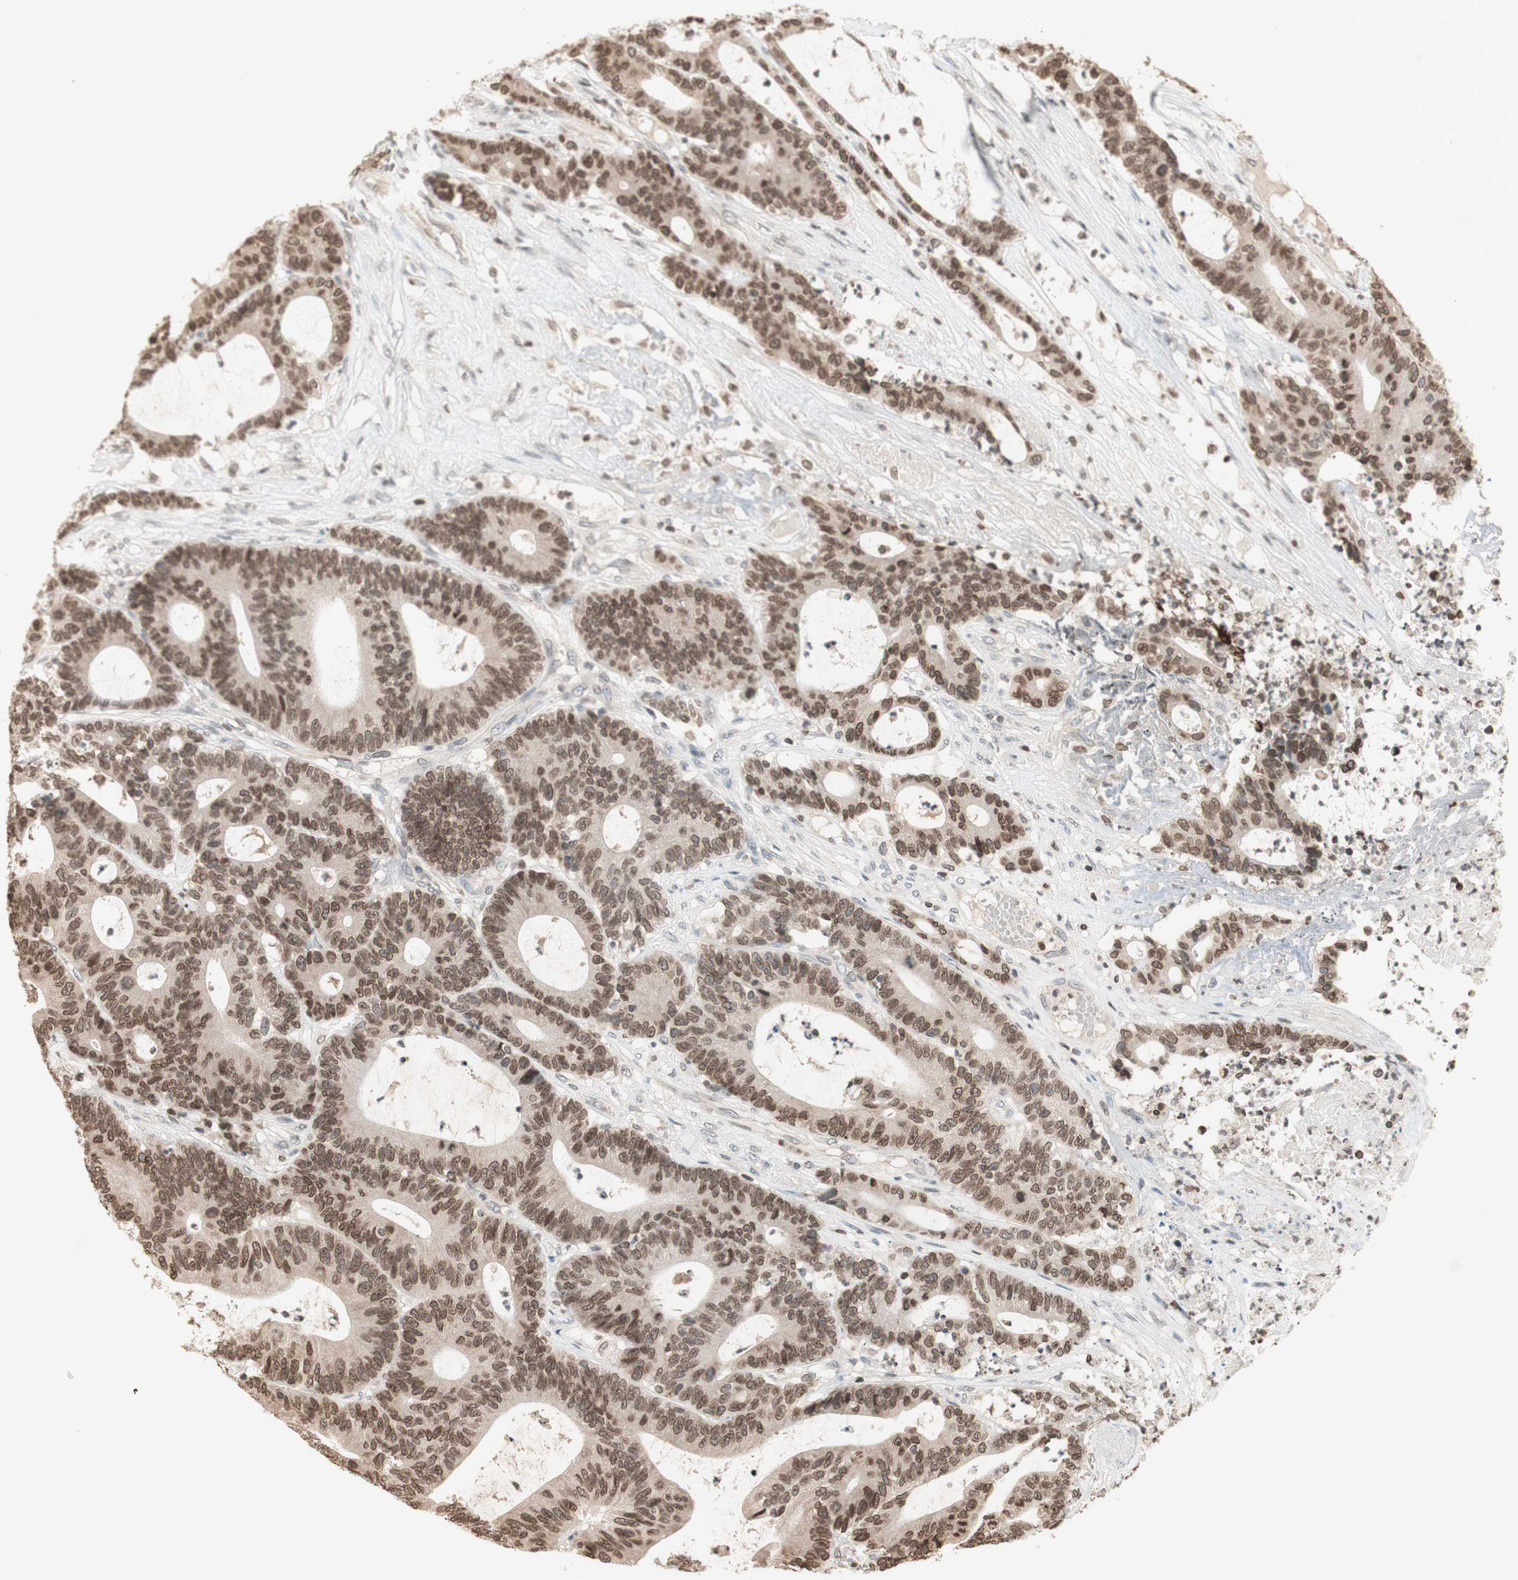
{"staining": {"intensity": "moderate", "quantity": ">75%", "location": "cytoplasmic/membranous,nuclear"}, "tissue": "colorectal cancer", "cell_type": "Tumor cells", "image_type": "cancer", "snomed": [{"axis": "morphology", "description": "Adenocarcinoma, NOS"}, {"axis": "topography", "description": "Colon"}], "caption": "Immunohistochemical staining of adenocarcinoma (colorectal) demonstrates medium levels of moderate cytoplasmic/membranous and nuclear protein positivity in about >75% of tumor cells.", "gene": "TMPO", "patient": {"sex": "female", "age": 84}}